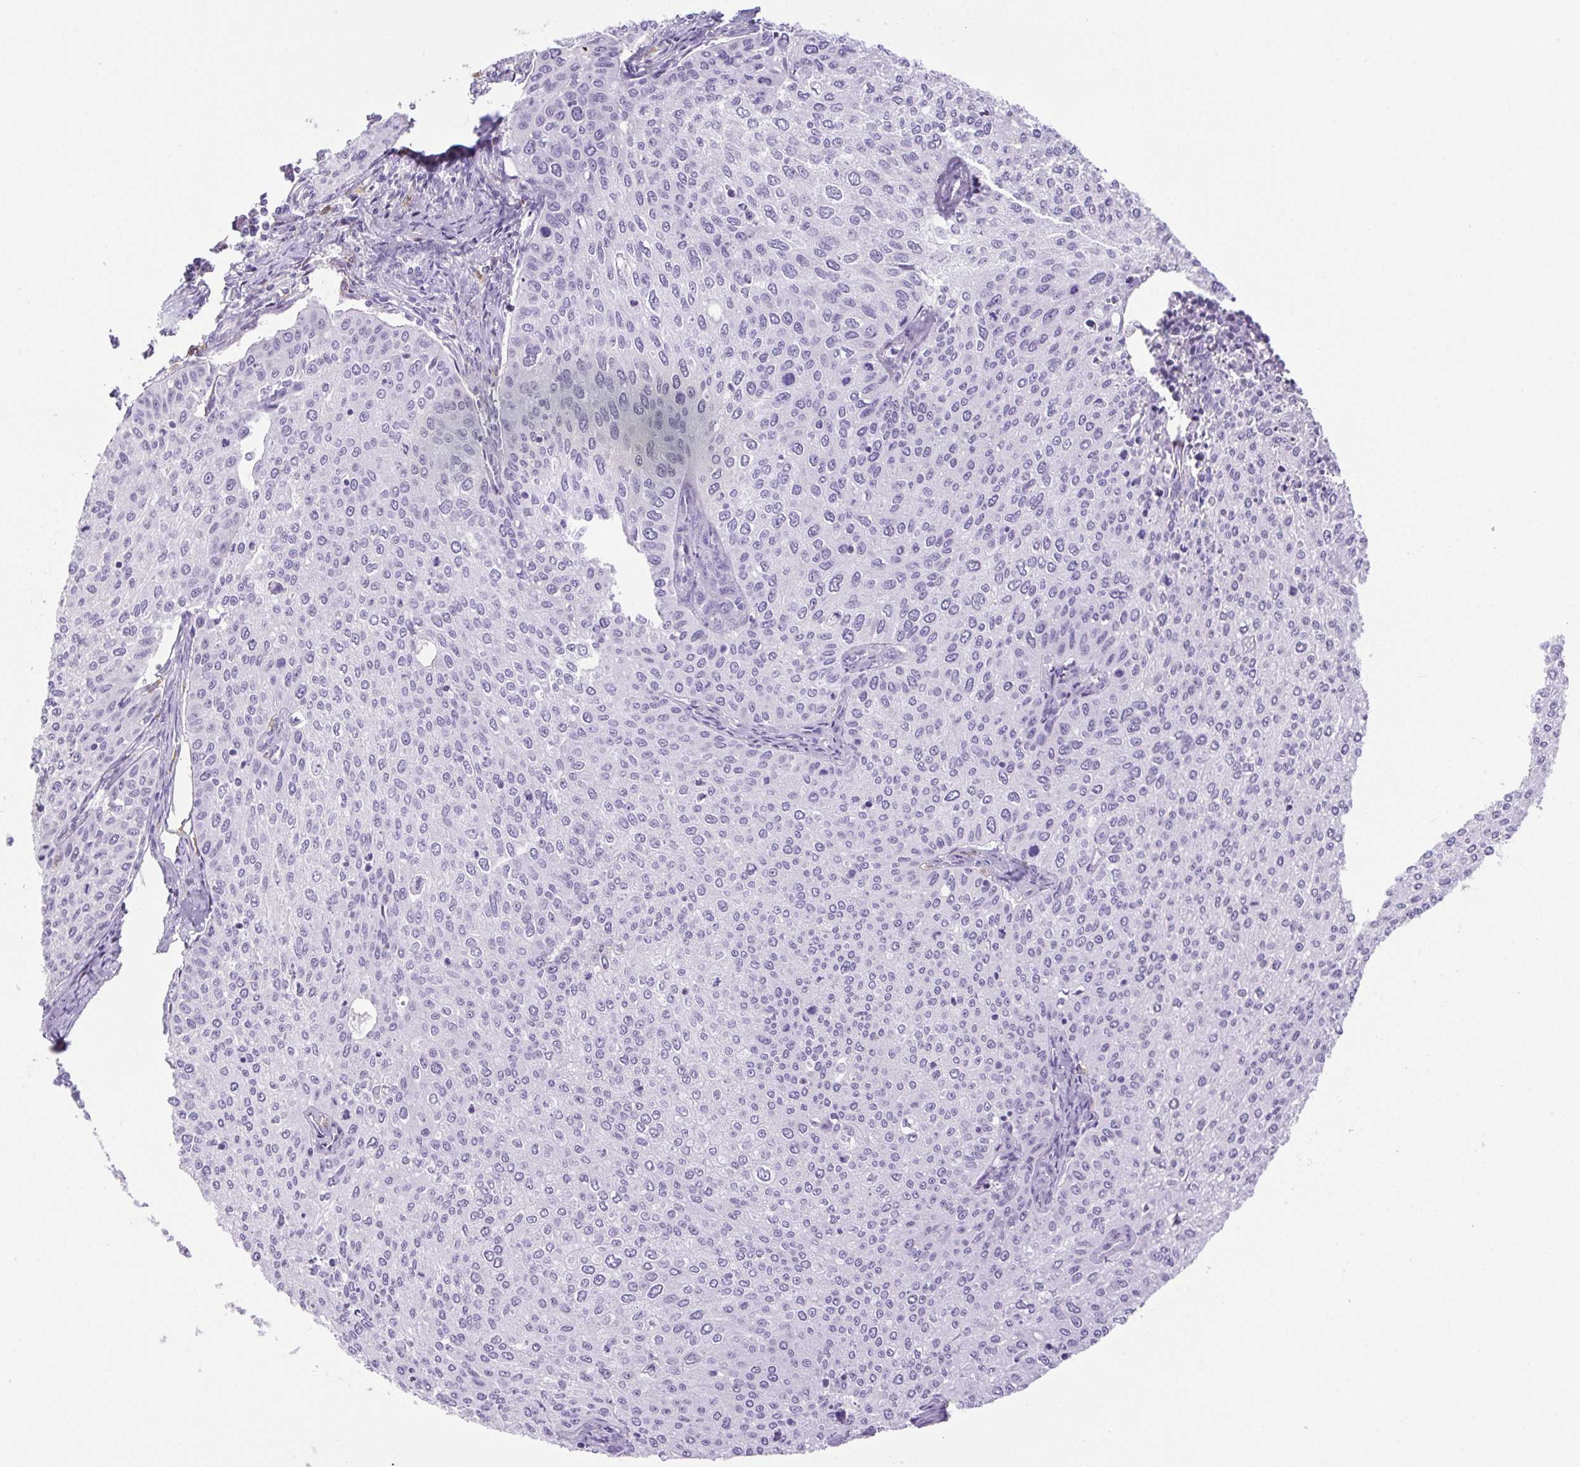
{"staining": {"intensity": "negative", "quantity": "none", "location": "none"}, "tissue": "cervical cancer", "cell_type": "Tumor cells", "image_type": "cancer", "snomed": [{"axis": "morphology", "description": "Squamous cell carcinoma, NOS"}, {"axis": "topography", "description": "Cervix"}], "caption": "This is a histopathology image of IHC staining of cervical cancer, which shows no expression in tumor cells.", "gene": "PAPPA2", "patient": {"sex": "female", "age": 38}}